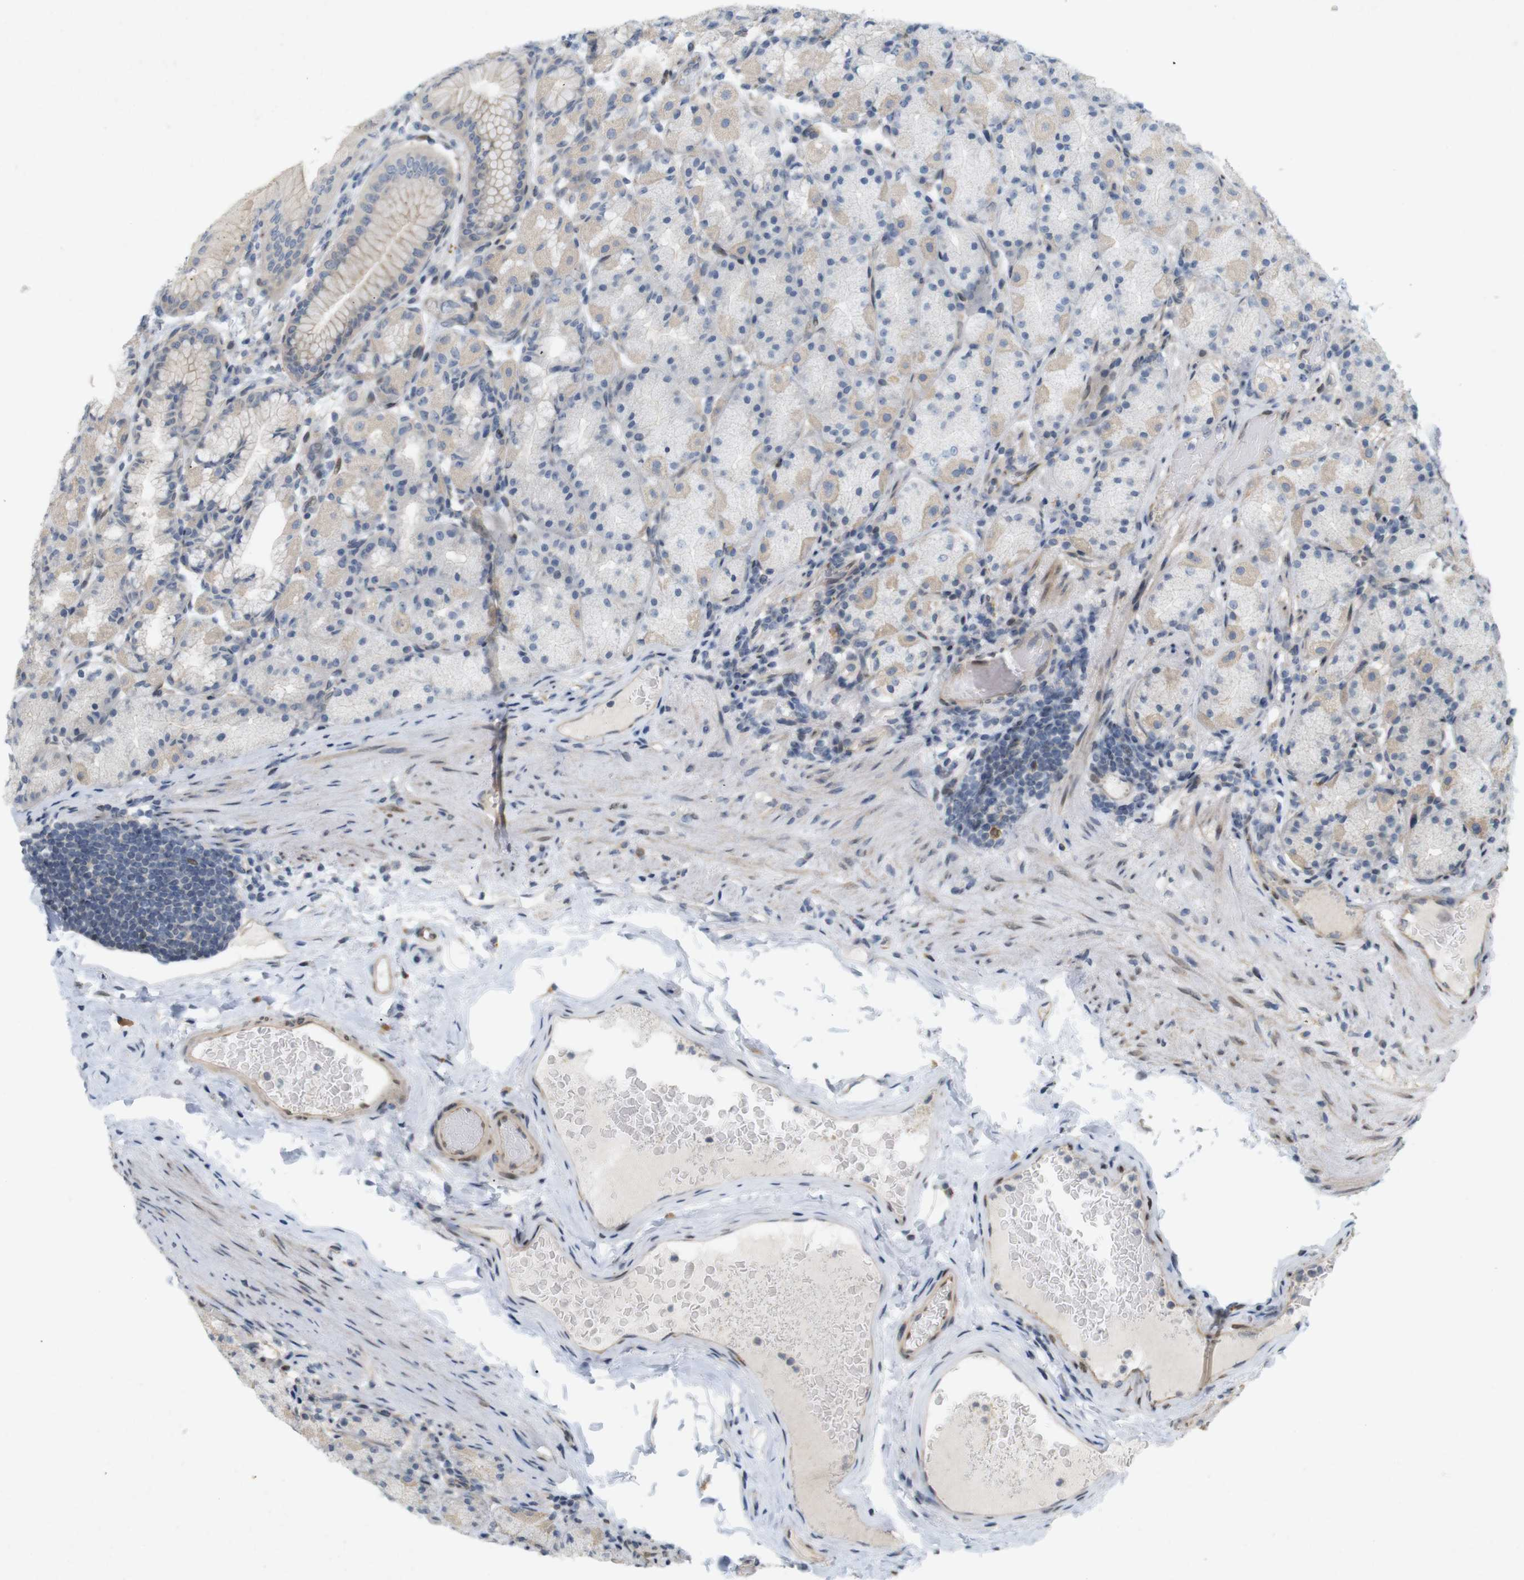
{"staining": {"intensity": "moderate", "quantity": "<25%", "location": "cytoplasmic/membranous"}, "tissue": "stomach", "cell_type": "Glandular cells", "image_type": "normal", "snomed": [{"axis": "morphology", "description": "Normal tissue, NOS"}, {"axis": "topography", "description": "Stomach, upper"}], "caption": "Glandular cells exhibit low levels of moderate cytoplasmic/membranous positivity in about <25% of cells in normal human stomach.", "gene": "PPP1R14A", "patient": {"sex": "male", "age": 68}}